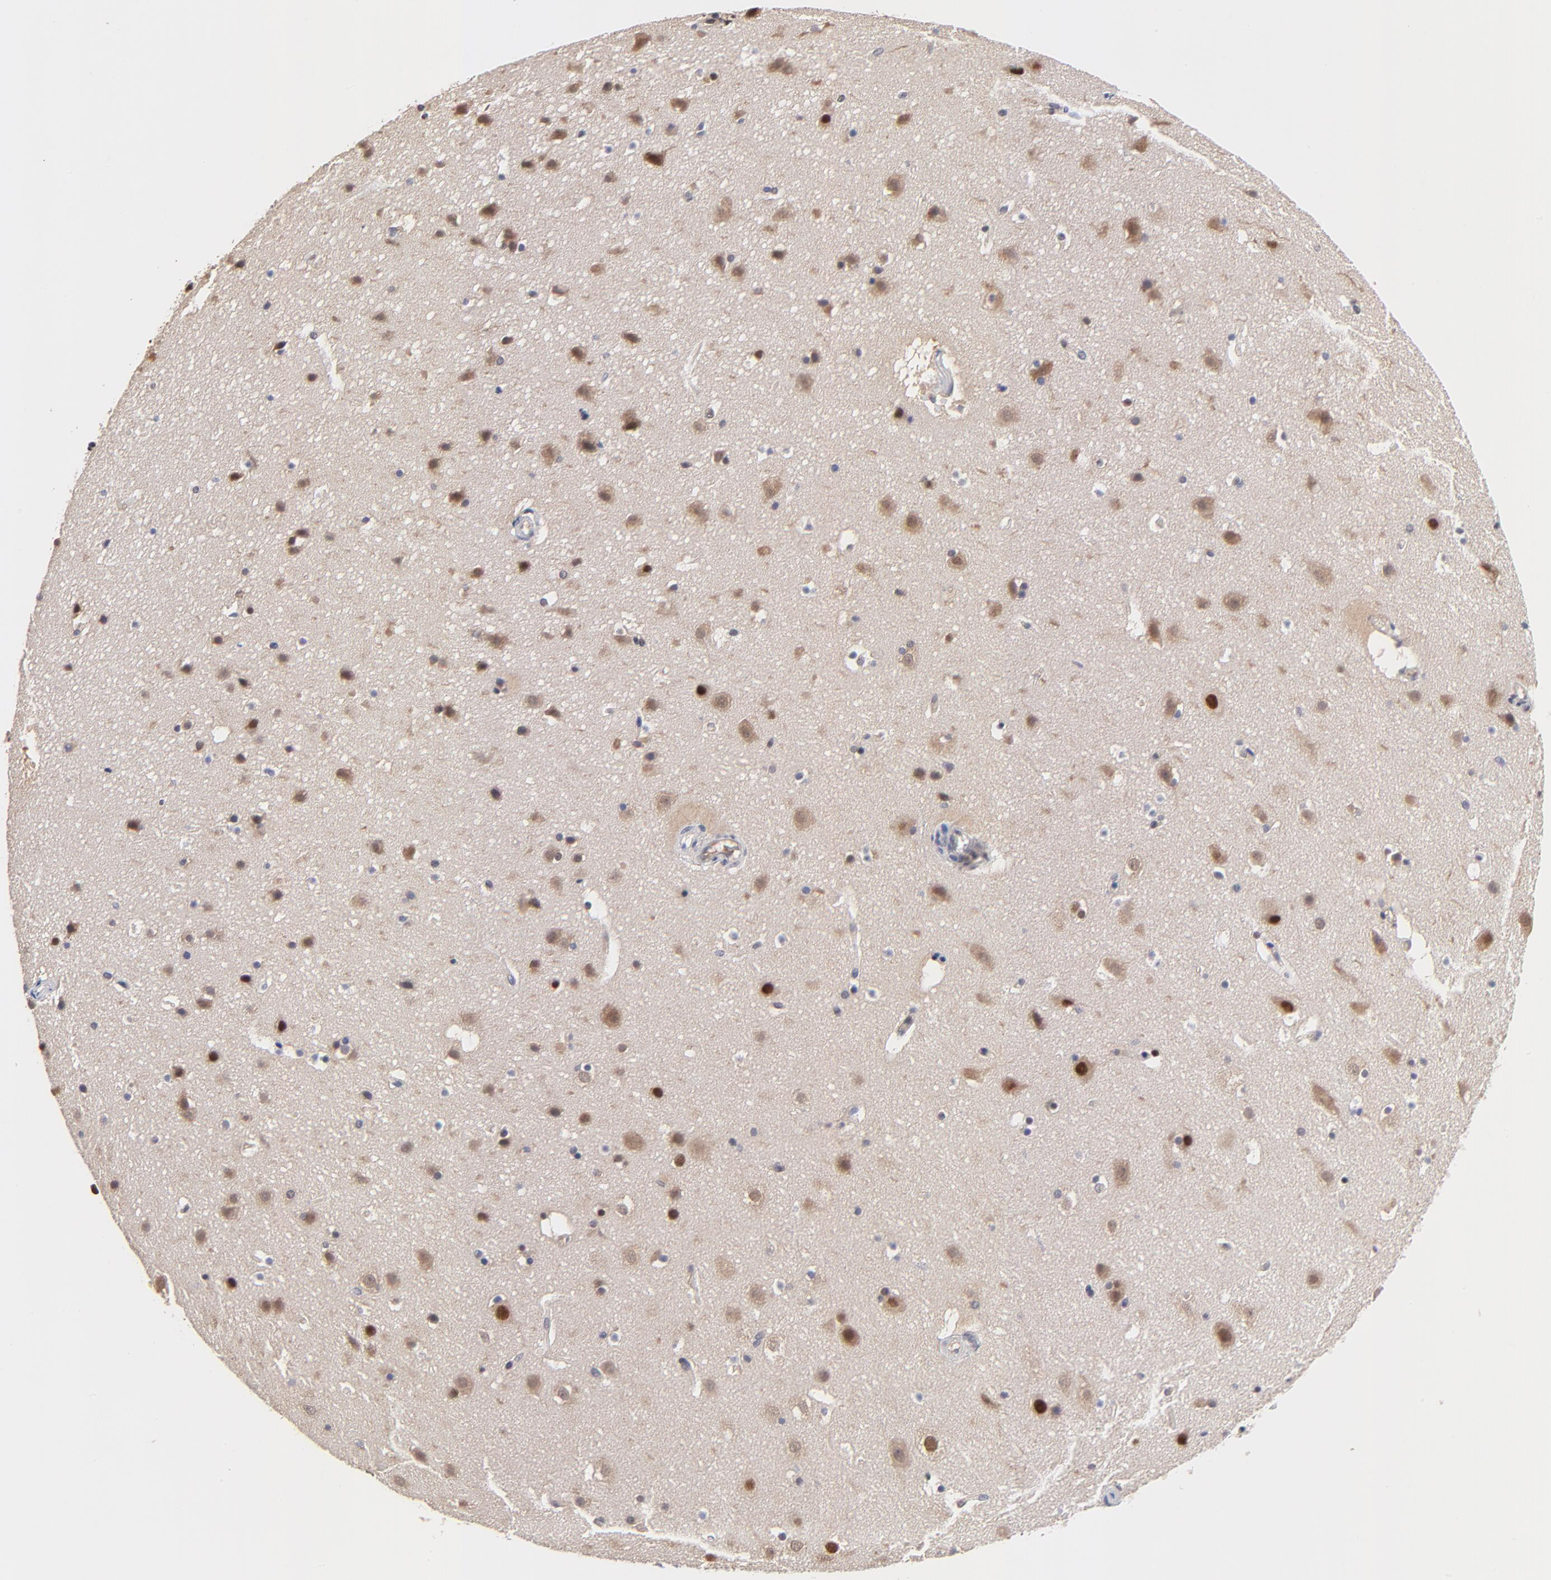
{"staining": {"intensity": "negative", "quantity": "none", "location": "none"}, "tissue": "cerebral cortex", "cell_type": "Endothelial cells", "image_type": "normal", "snomed": [{"axis": "morphology", "description": "Normal tissue, NOS"}, {"axis": "topography", "description": "Cerebral cortex"}], "caption": "The micrograph reveals no staining of endothelial cells in unremarkable cerebral cortex.", "gene": "PSMC4", "patient": {"sex": "male", "age": 45}}